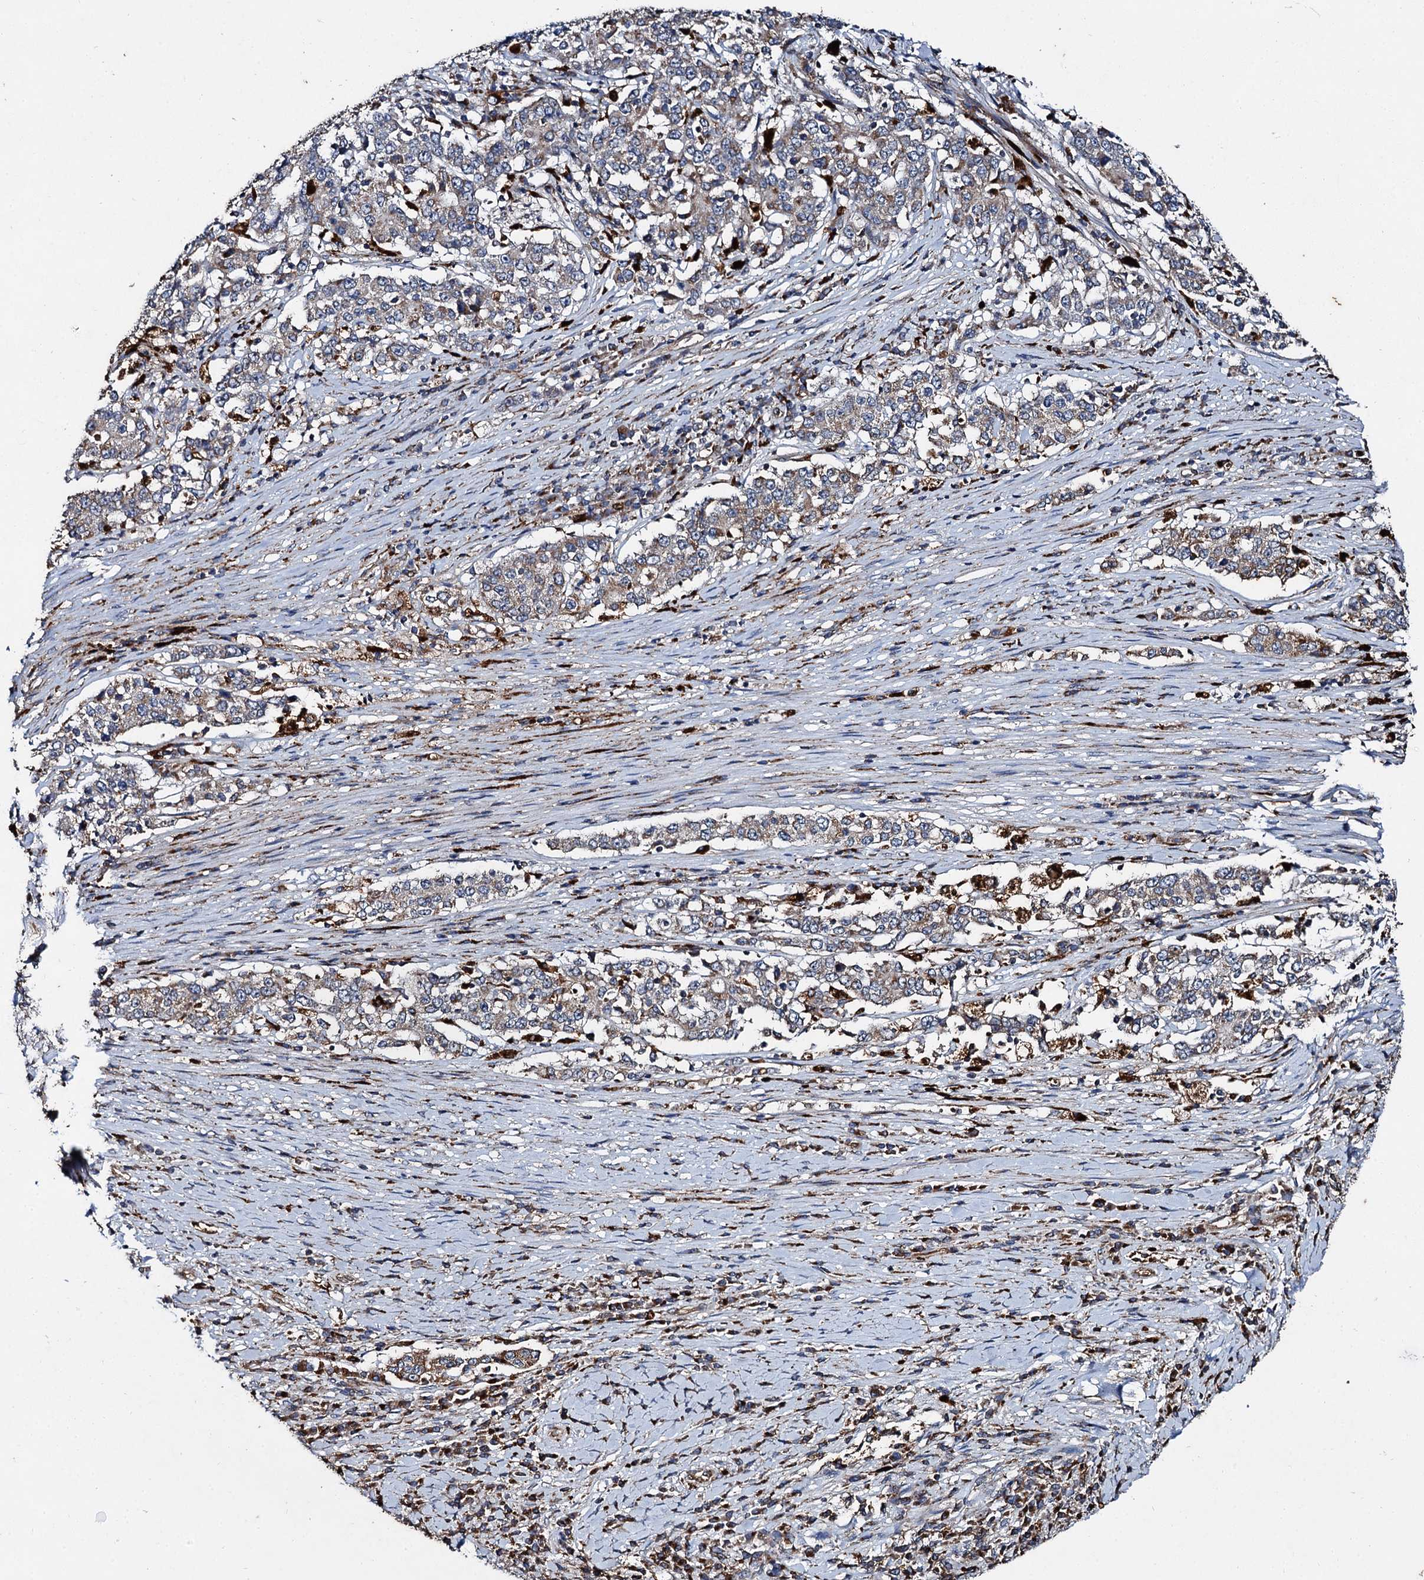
{"staining": {"intensity": "moderate", "quantity": "<25%", "location": "cytoplasmic/membranous"}, "tissue": "stomach cancer", "cell_type": "Tumor cells", "image_type": "cancer", "snomed": [{"axis": "morphology", "description": "Adenocarcinoma, NOS"}, {"axis": "topography", "description": "Stomach"}], "caption": "Tumor cells exhibit low levels of moderate cytoplasmic/membranous positivity in about <25% of cells in adenocarcinoma (stomach).", "gene": "GBA1", "patient": {"sex": "male", "age": 59}}